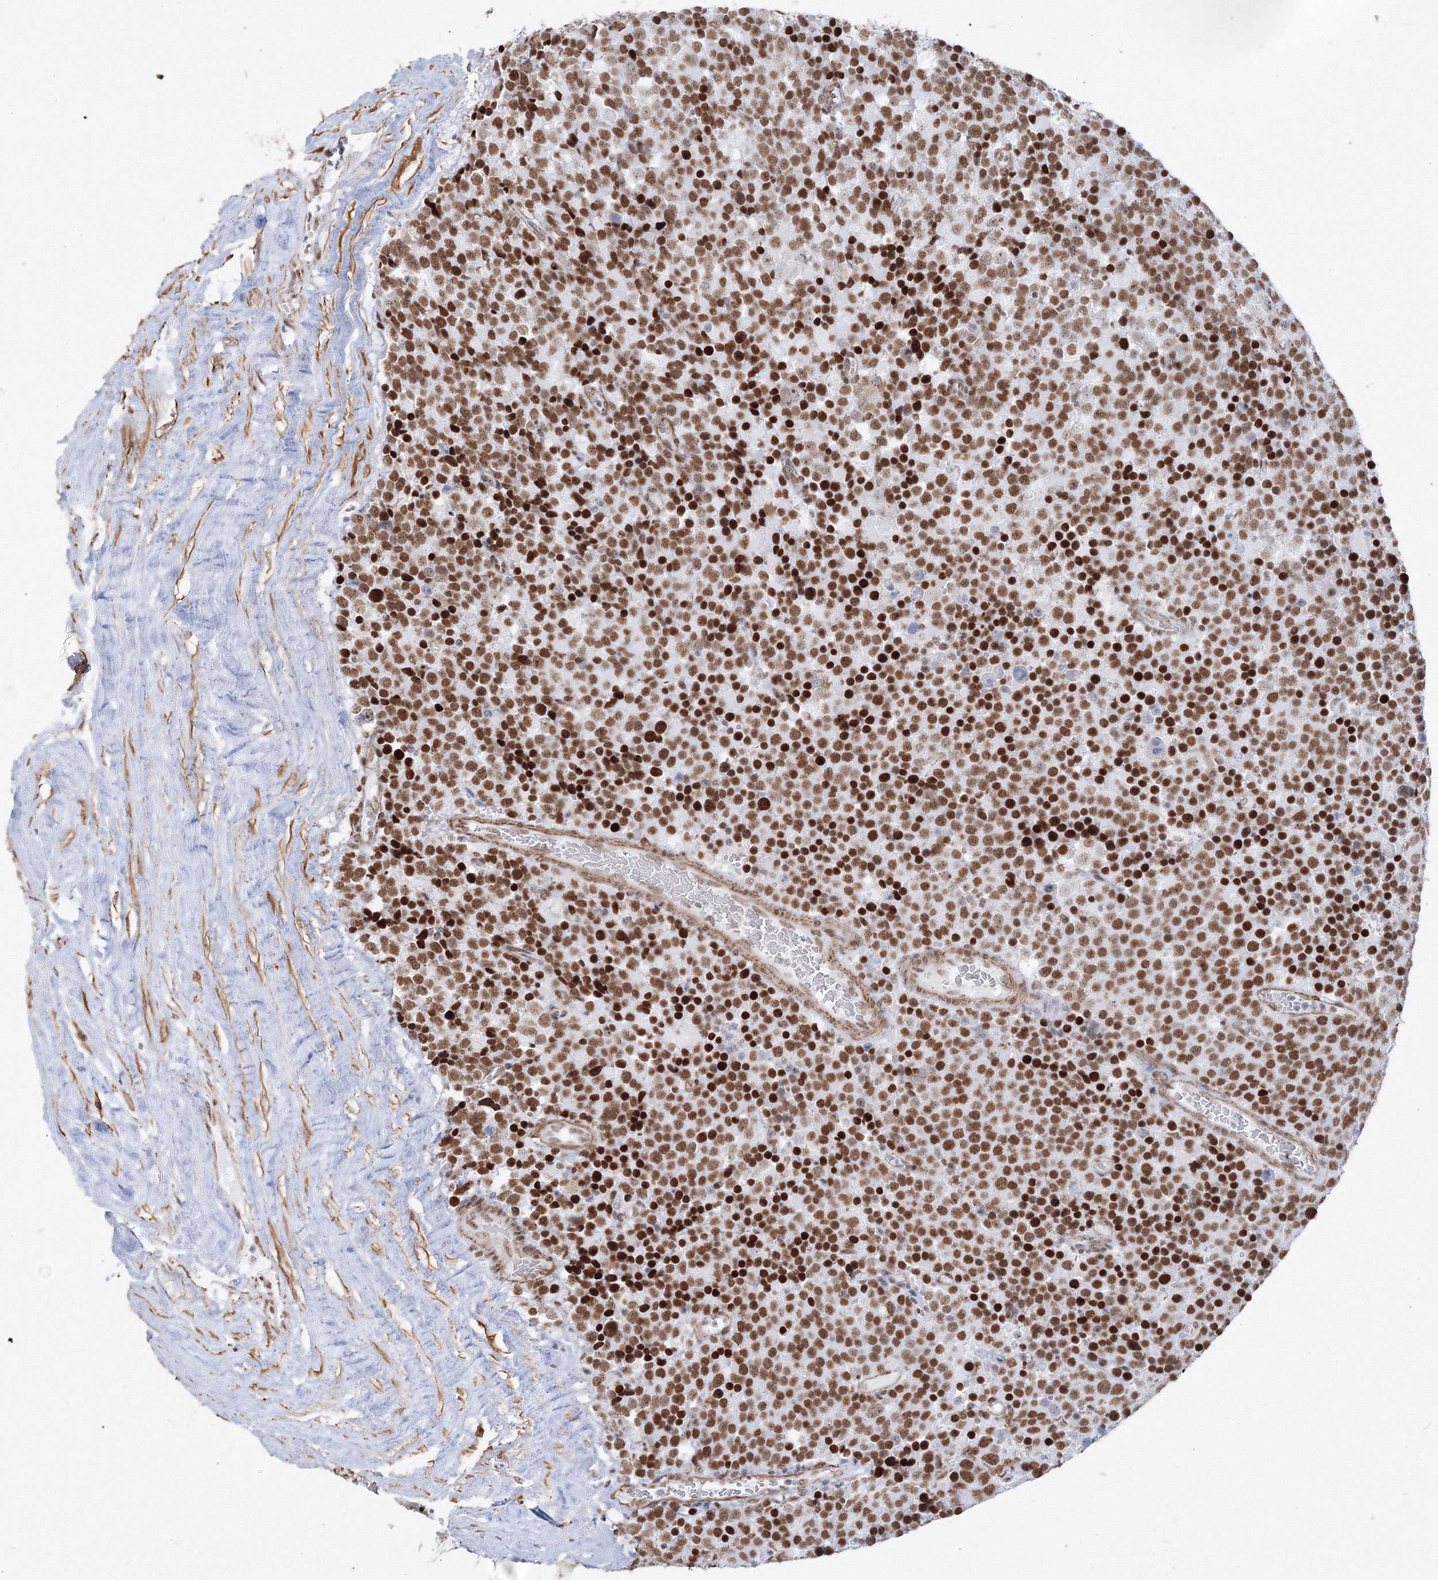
{"staining": {"intensity": "strong", "quantity": ">75%", "location": "nuclear"}, "tissue": "testis cancer", "cell_type": "Tumor cells", "image_type": "cancer", "snomed": [{"axis": "morphology", "description": "Seminoma, NOS"}, {"axis": "topography", "description": "Testis"}], "caption": "Testis cancer stained with a protein marker exhibits strong staining in tumor cells.", "gene": "ZNF638", "patient": {"sex": "male", "age": 71}}